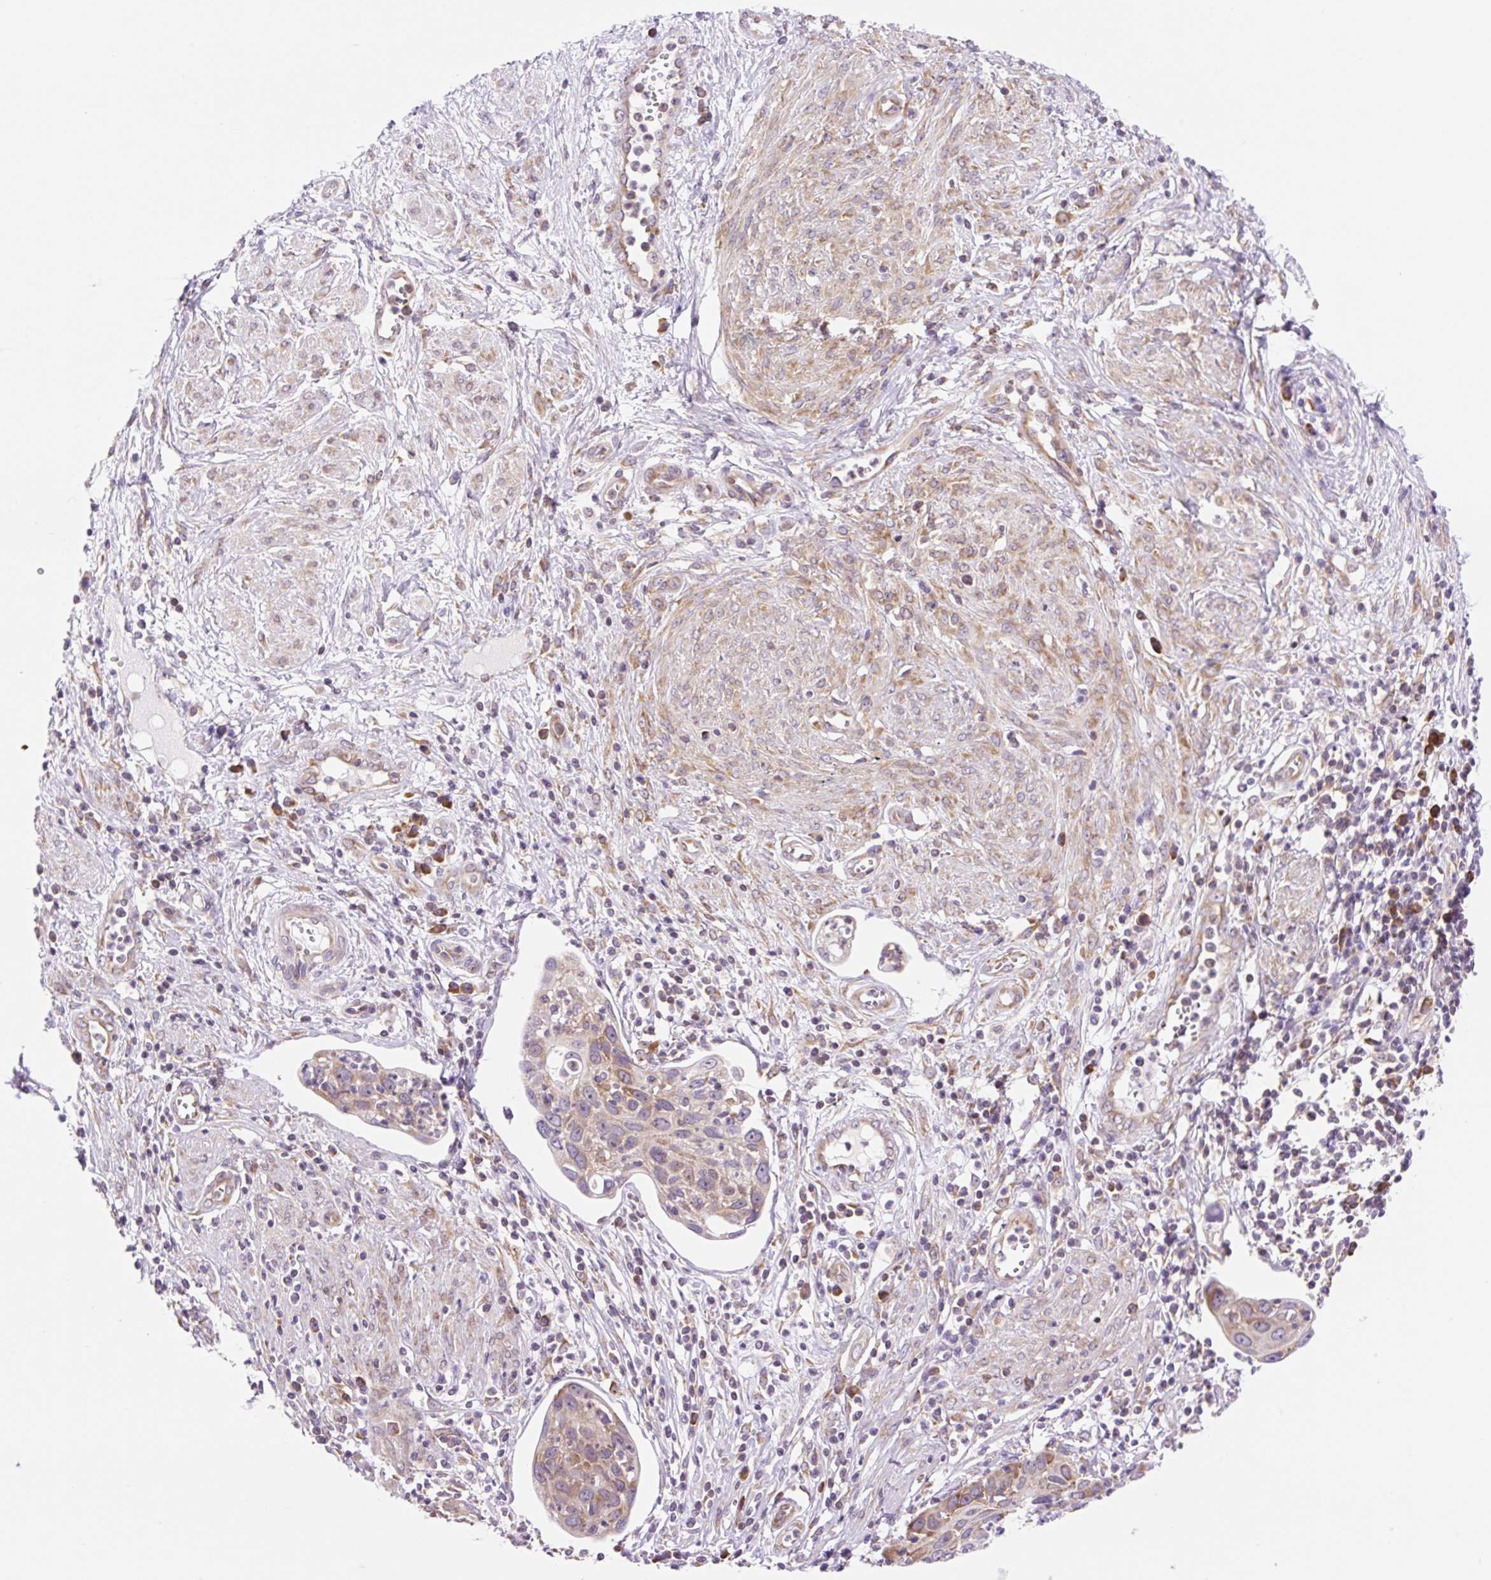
{"staining": {"intensity": "weak", "quantity": "25%-75%", "location": "cytoplasmic/membranous"}, "tissue": "cervical cancer", "cell_type": "Tumor cells", "image_type": "cancer", "snomed": [{"axis": "morphology", "description": "Squamous cell carcinoma, NOS"}, {"axis": "topography", "description": "Cervix"}], "caption": "A low amount of weak cytoplasmic/membranous expression is identified in approximately 25%-75% of tumor cells in cervical cancer tissue.", "gene": "GPR45", "patient": {"sex": "female", "age": 36}}